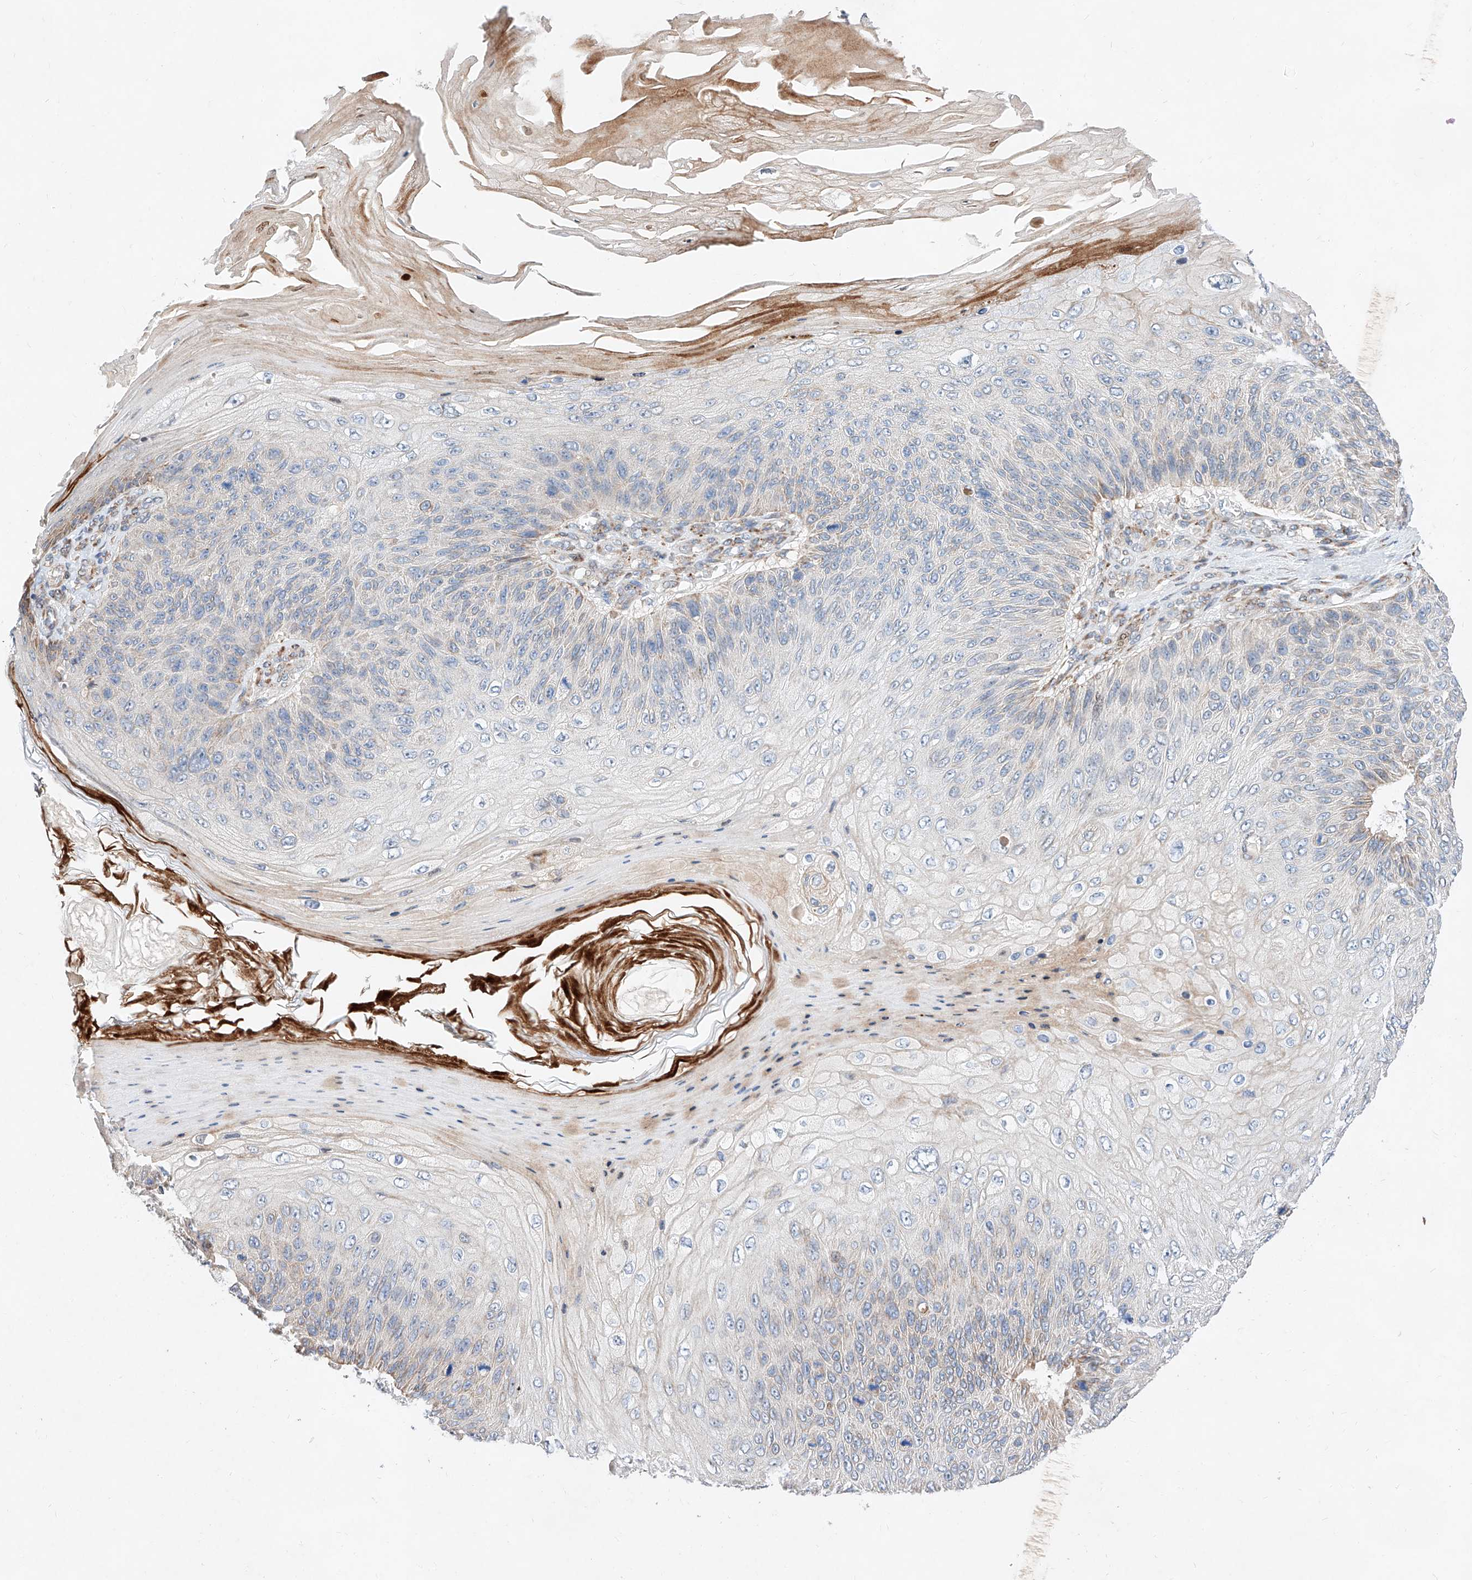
{"staining": {"intensity": "negative", "quantity": "none", "location": "none"}, "tissue": "skin cancer", "cell_type": "Tumor cells", "image_type": "cancer", "snomed": [{"axis": "morphology", "description": "Squamous cell carcinoma, NOS"}, {"axis": "topography", "description": "Skin"}], "caption": "Tumor cells show no significant protein positivity in squamous cell carcinoma (skin). (DAB immunohistochemistry (IHC) with hematoxylin counter stain).", "gene": "ATP9B", "patient": {"sex": "female", "age": 88}}